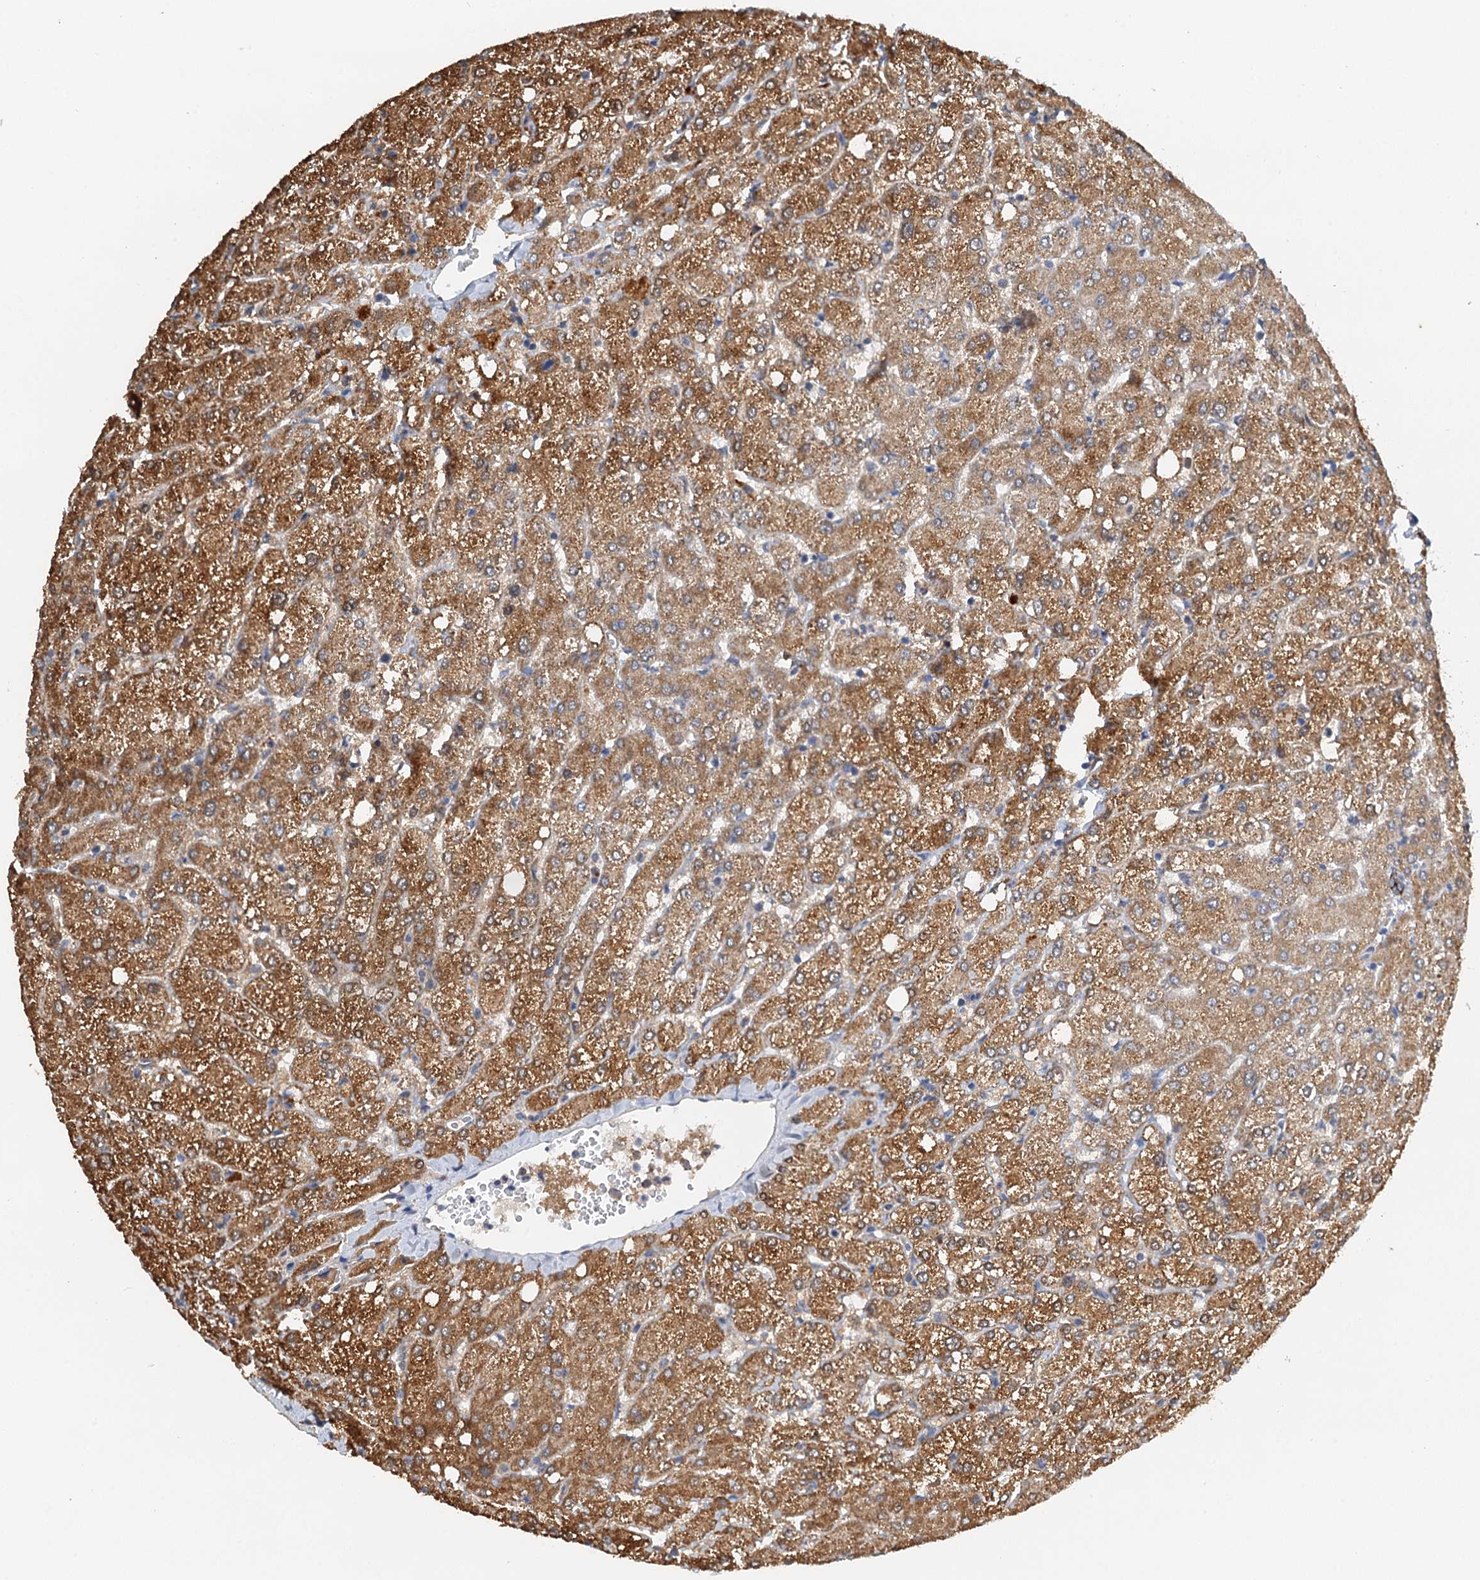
{"staining": {"intensity": "strong", "quantity": ">75%", "location": "cytoplasmic/membranous"}, "tissue": "liver", "cell_type": "Cholangiocytes", "image_type": "normal", "snomed": [{"axis": "morphology", "description": "Normal tissue, NOS"}, {"axis": "topography", "description": "Liver"}], "caption": "DAB immunohistochemical staining of normal human liver displays strong cytoplasmic/membranous protein positivity in about >75% of cholangiocytes.", "gene": "ZNF606", "patient": {"sex": "female", "age": 54}}